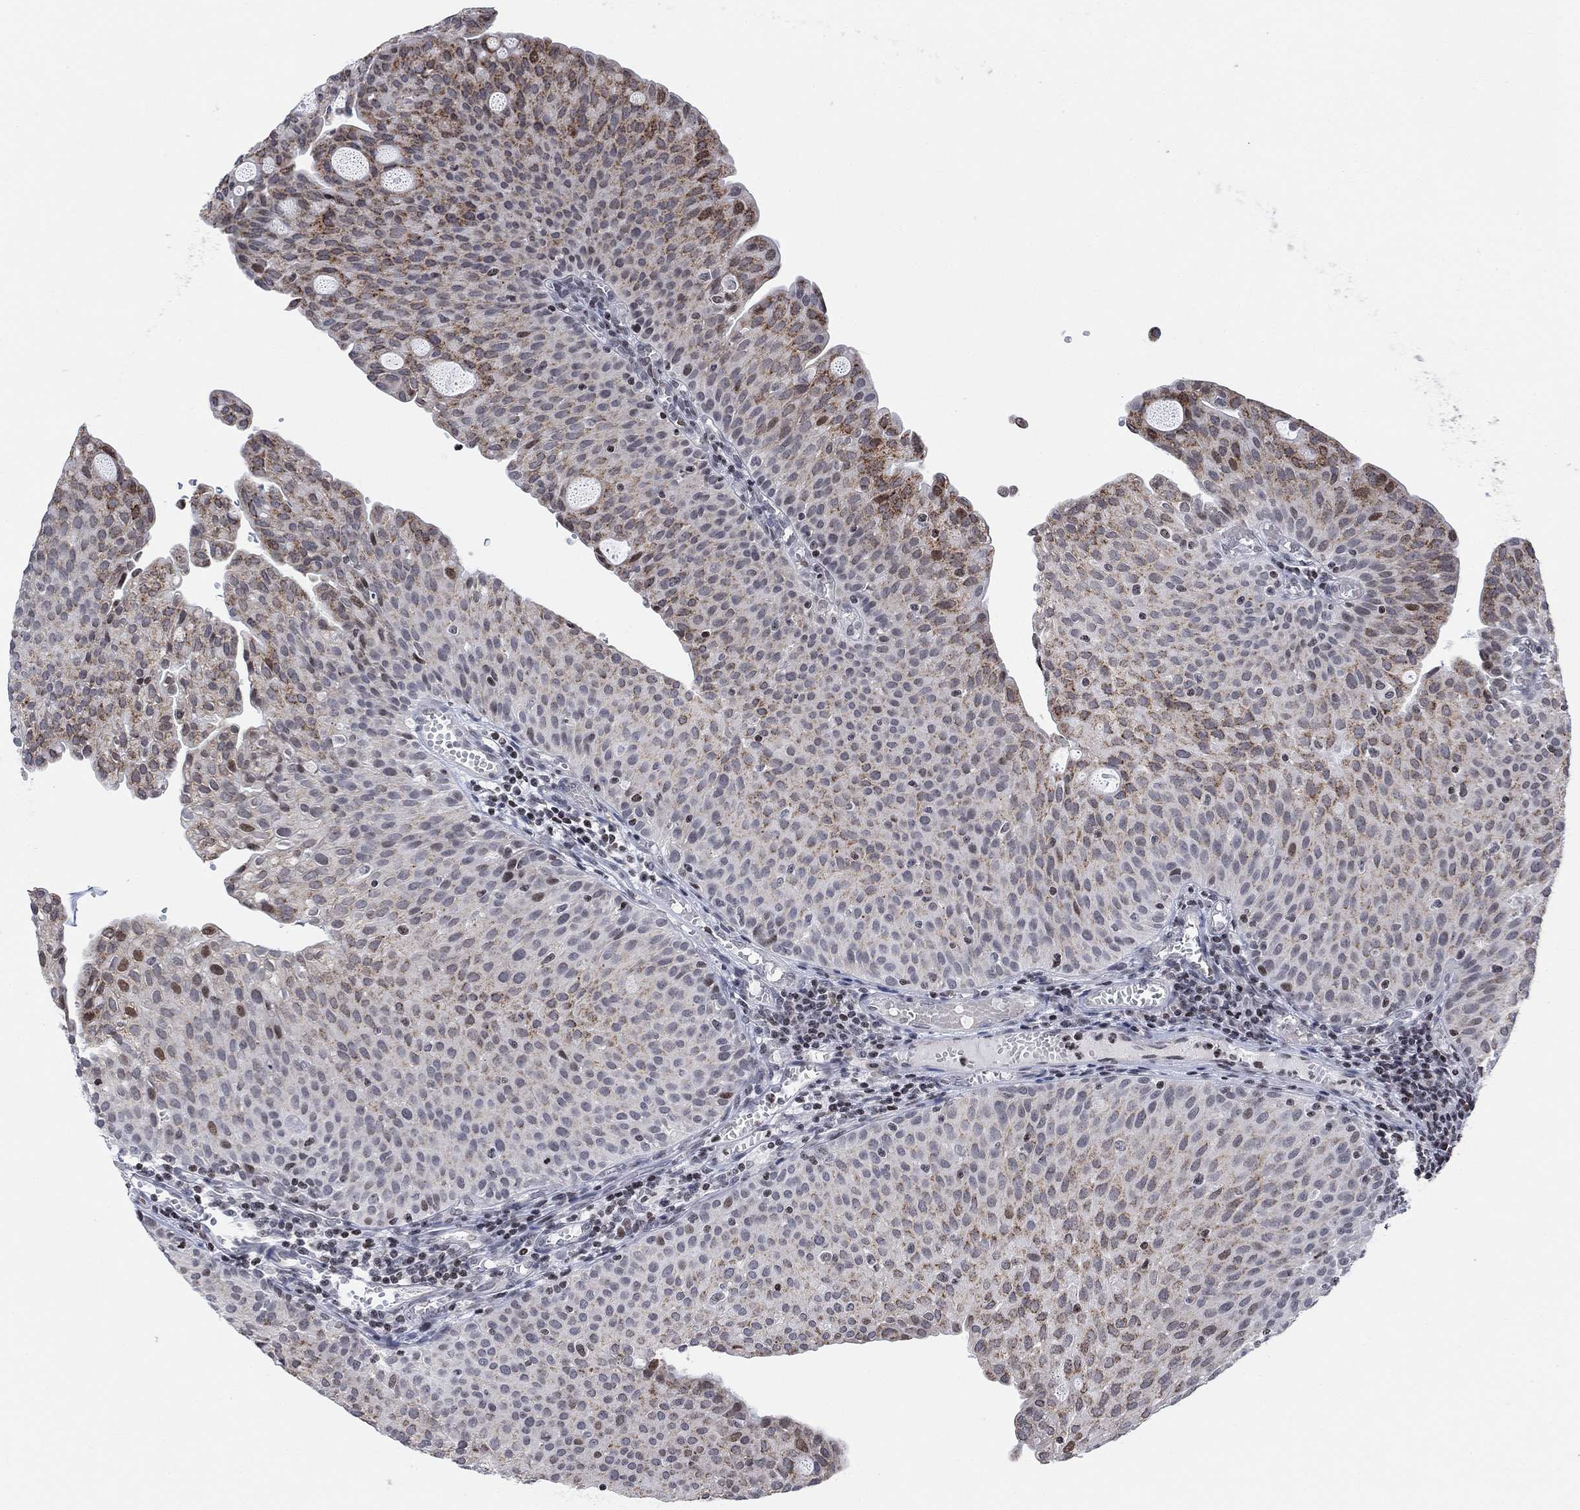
{"staining": {"intensity": "strong", "quantity": "25%-75%", "location": "cytoplasmic/membranous"}, "tissue": "urothelial cancer", "cell_type": "Tumor cells", "image_type": "cancer", "snomed": [{"axis": "morphology", "description": "Urothelial carcinoma, Low grade"}, {"axis": "topography", "description": "Urinary bladder"}], "caption": "Human urothelial cancer stained for a protein (brown) reveals strong cytoplasmic/membranous positive expression in about 25%-75% of tumor cells.", "gene": "ABHD14A", "patient": {"sex": "male", "age": 54}}